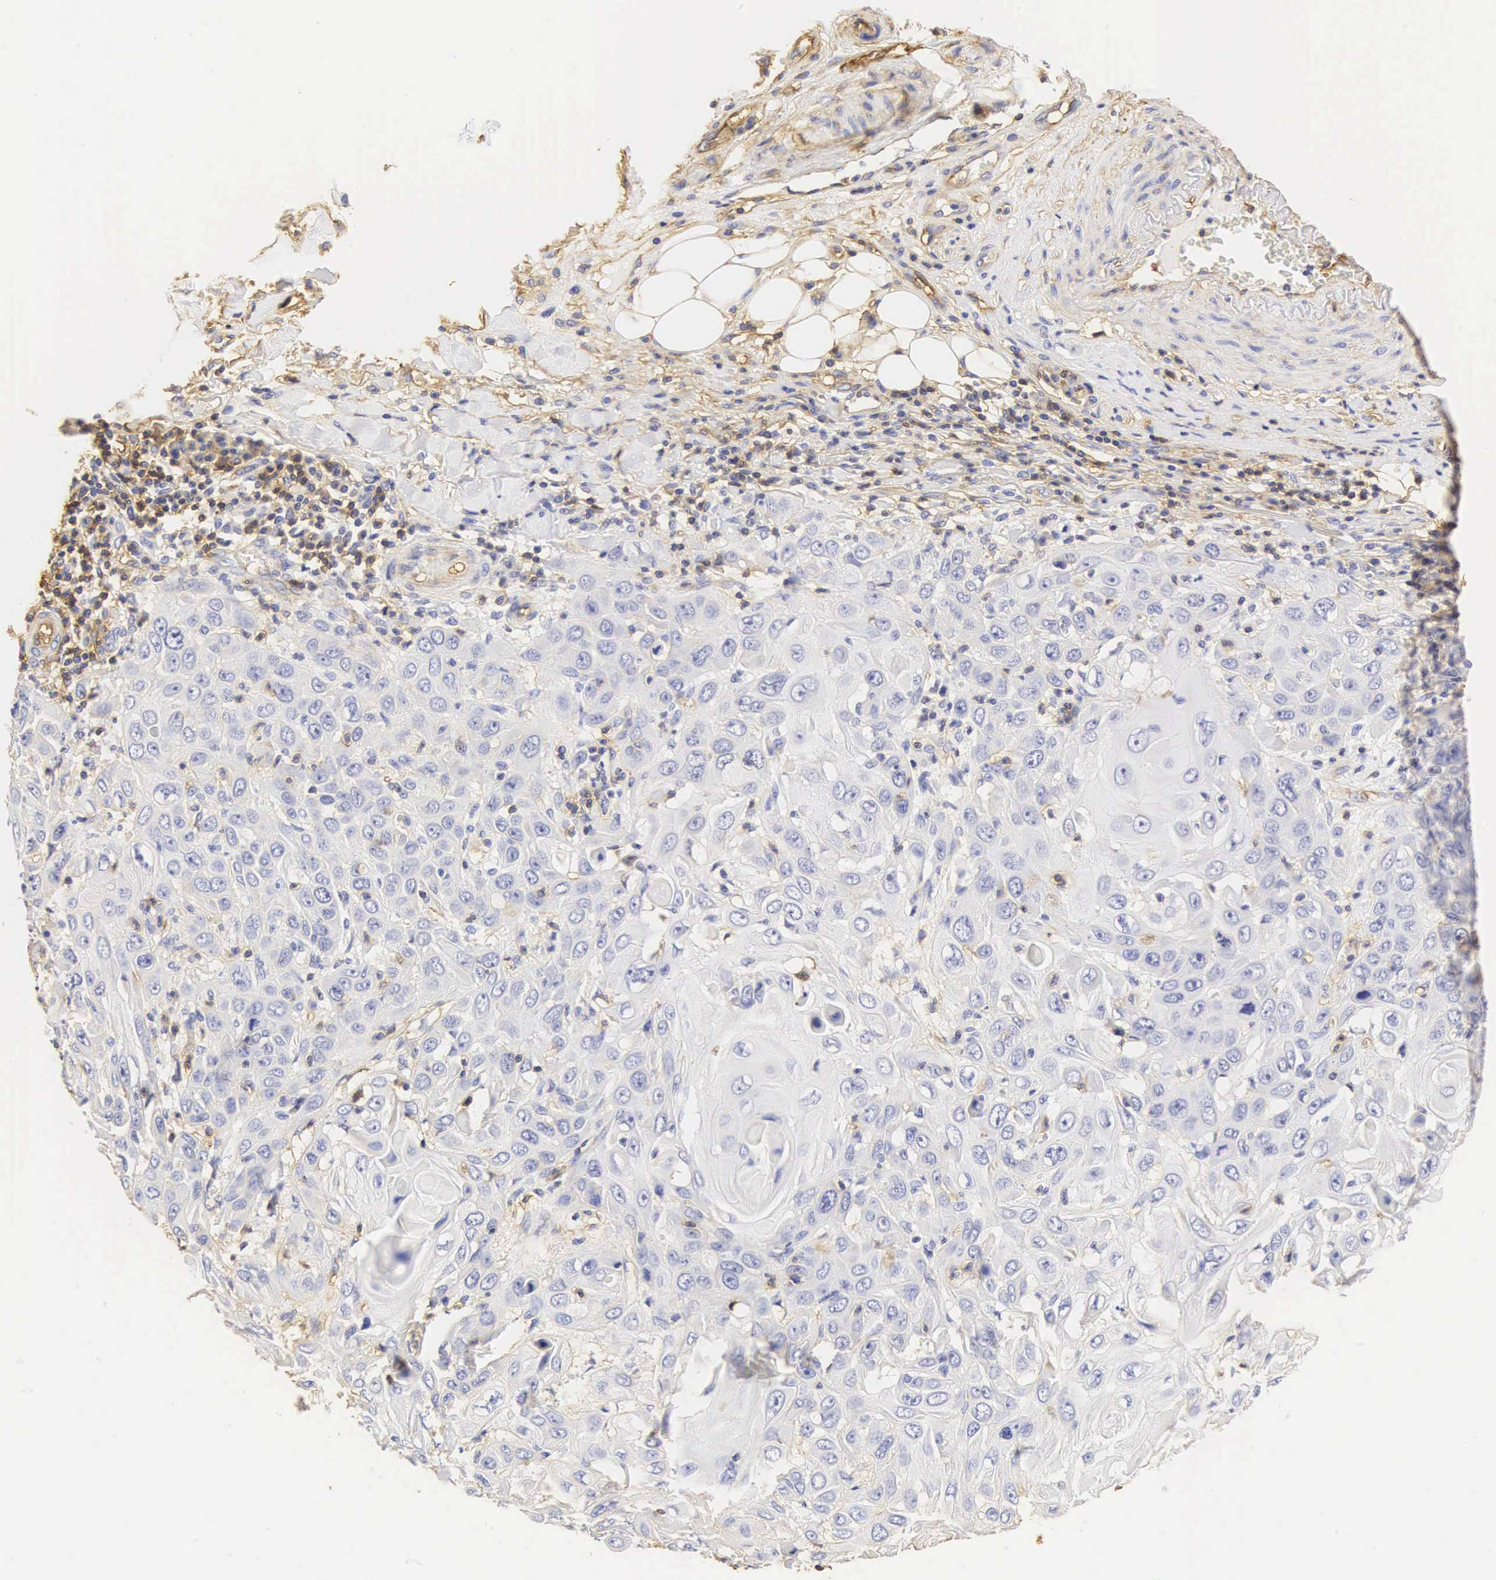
{"staining": {"intensity": "negative", "quantity": "none", "location": "none"}, "tissue": "skin cancer", "cell_type": "Tumor cells", "image_type": "cancer", "snomed": [{"axis": "morphology", "description": "Squamous cell carcinoma, NOS"}, {"axis": "topography", "description": "Skin"}], "caption": "The micrograph displays no significant expression in tumor cells of skin squamous cell carcinoma. (DAB (3,3'-diaminobenzidine) immunohistochemistry (IHC) visualized using brightfield microscopy, high magnification).", "gene": "CD99", "patient": {"sex": "male", "age": 84}}